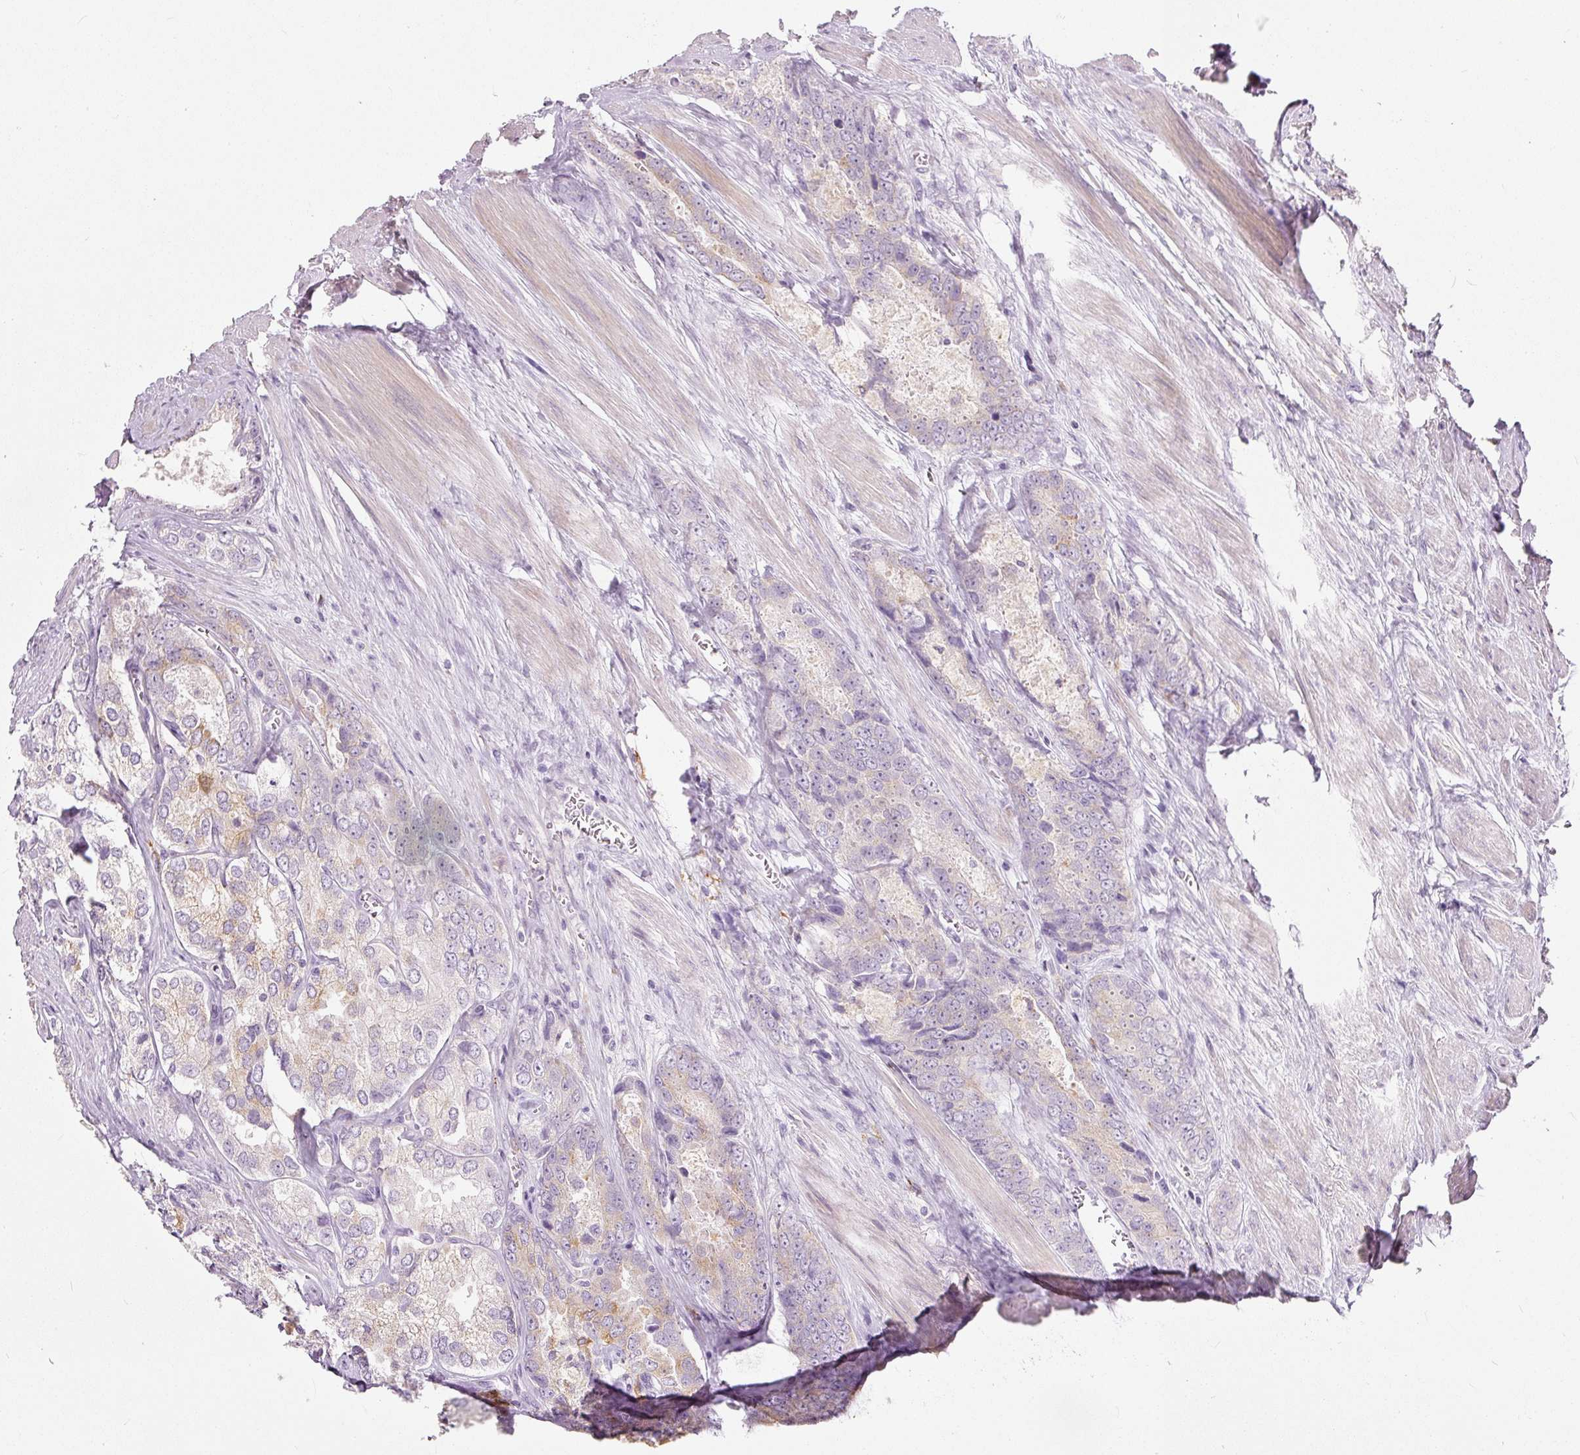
{"staining": {"intensity": "strong", "quantity": "<25%", "location": "cytoplasmic/membranous"}, "tissue": "prostate cancer", "cell_type": "Tumor cells", "image_type": "cancer", "snomed": [{"axis": "morphology", "description": "Adenocarcinoma, Low grade"}, {"axis": "topography", "description": "Prostate"}], "caption": "Immunohistochemistry (IHC) of prostate cancer reveals medium levels of strong cytoplasmic/membranous expression in about <25% of tumor cells. (DAB (3,3'-diaminobenzidine) = brown stain, brightfield microscopy at high magnification).", "gene": "MTHFD2", "patient": {"sex": "male", "age": 68}}